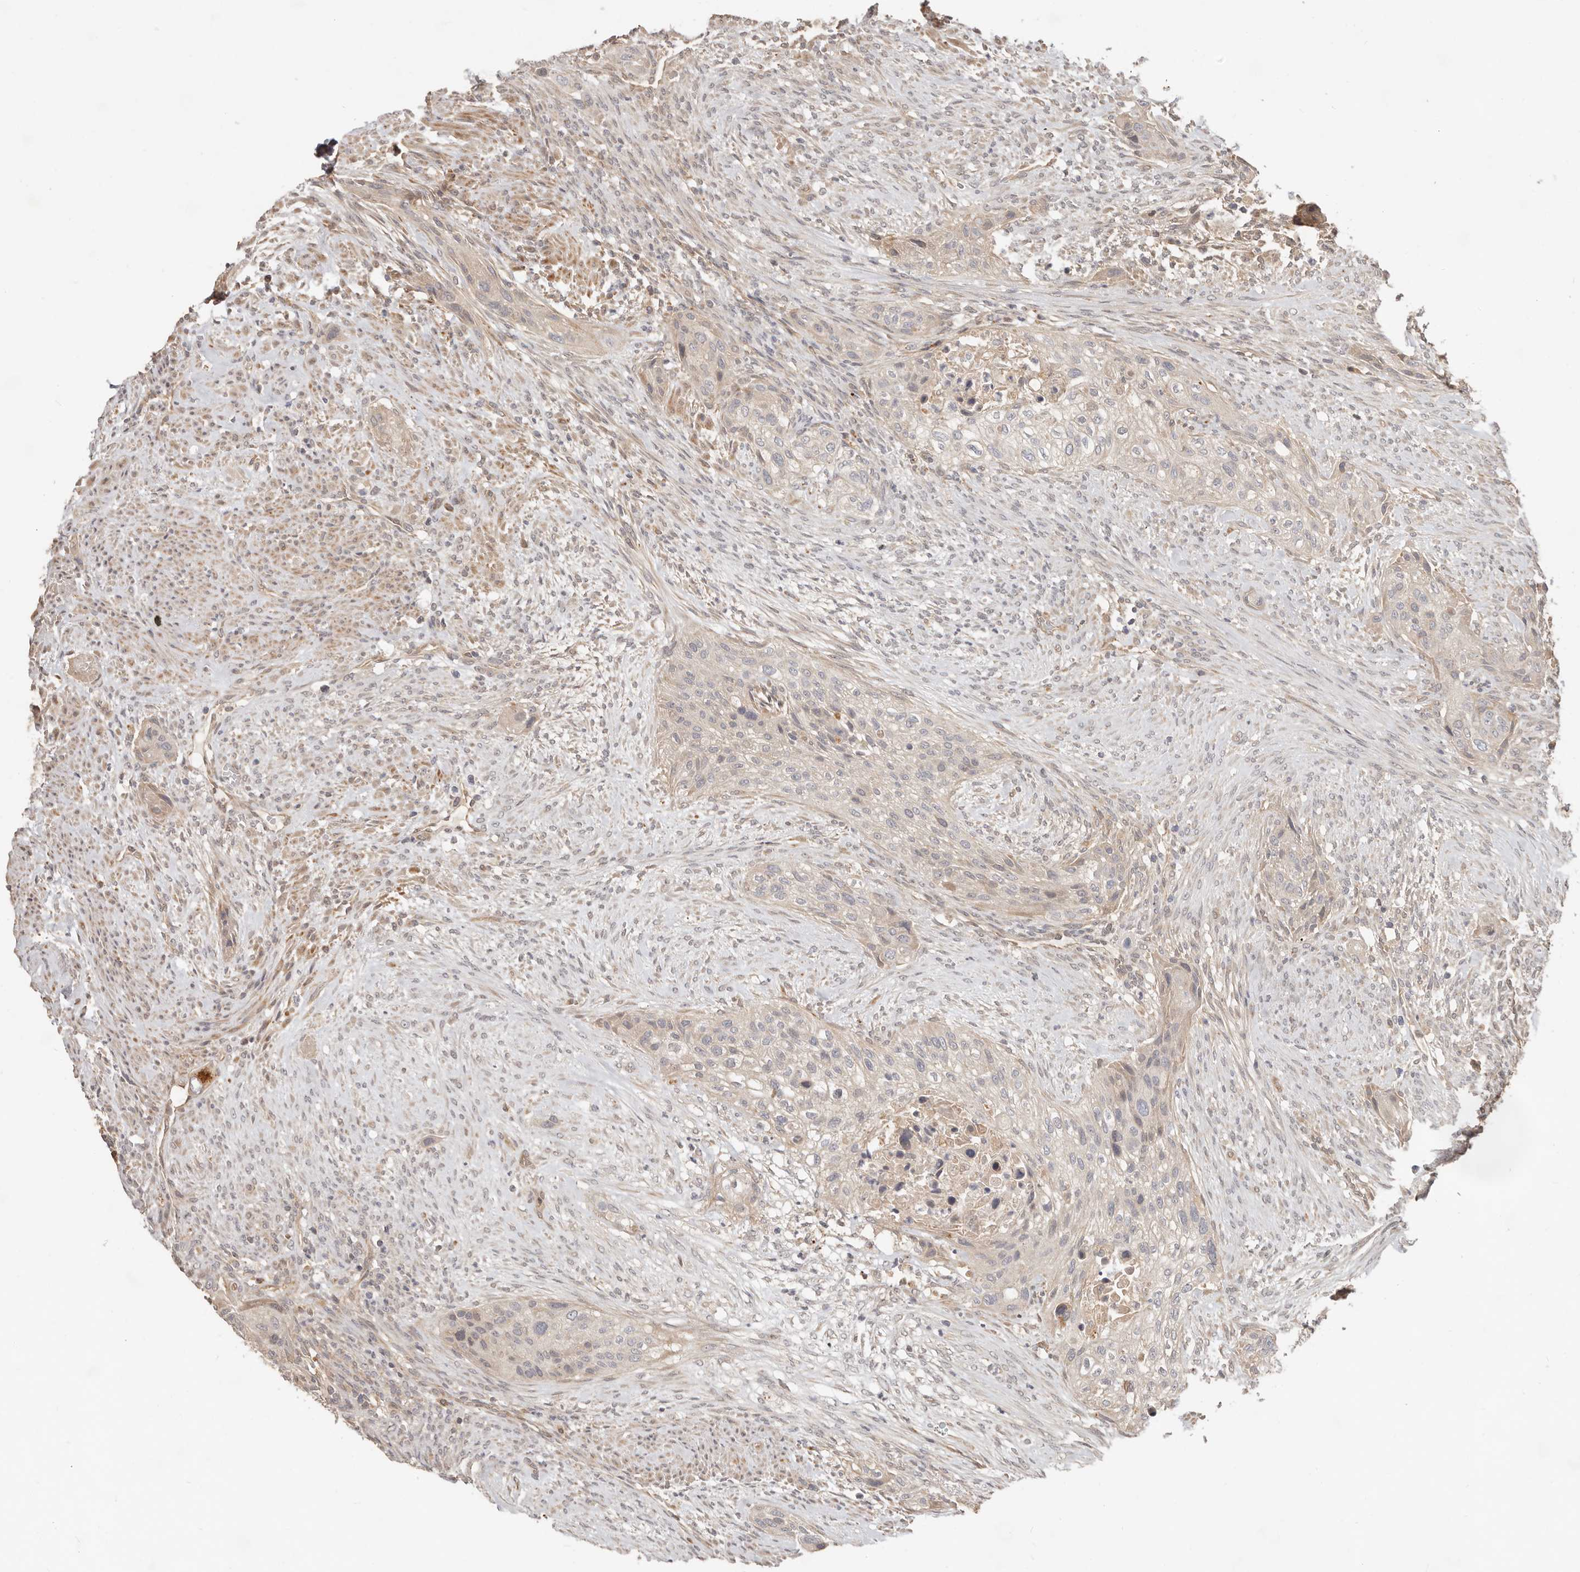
{"staining": {"intensity": "negative", "quantity": "none", "location": "none"}, "tissue": "urothelial cancer", "cell_type": "Tumor cells", "image_type": "cancer", "snomed": [{"axis": "morphology", "description": "Urothelial carcinoma, High grade"}, {"axis": "topography", "description": "Urinary bladder"}], "caption": "Tumor cells show no significant positivity in urothelial carcinoma (high-grade). (Brightfield microscopy of DAB (3,3'-diaminobenzidine) IHC at high magnification).", "gene": "MTFR2", "patient": {"sex": "male", "age": 35}}